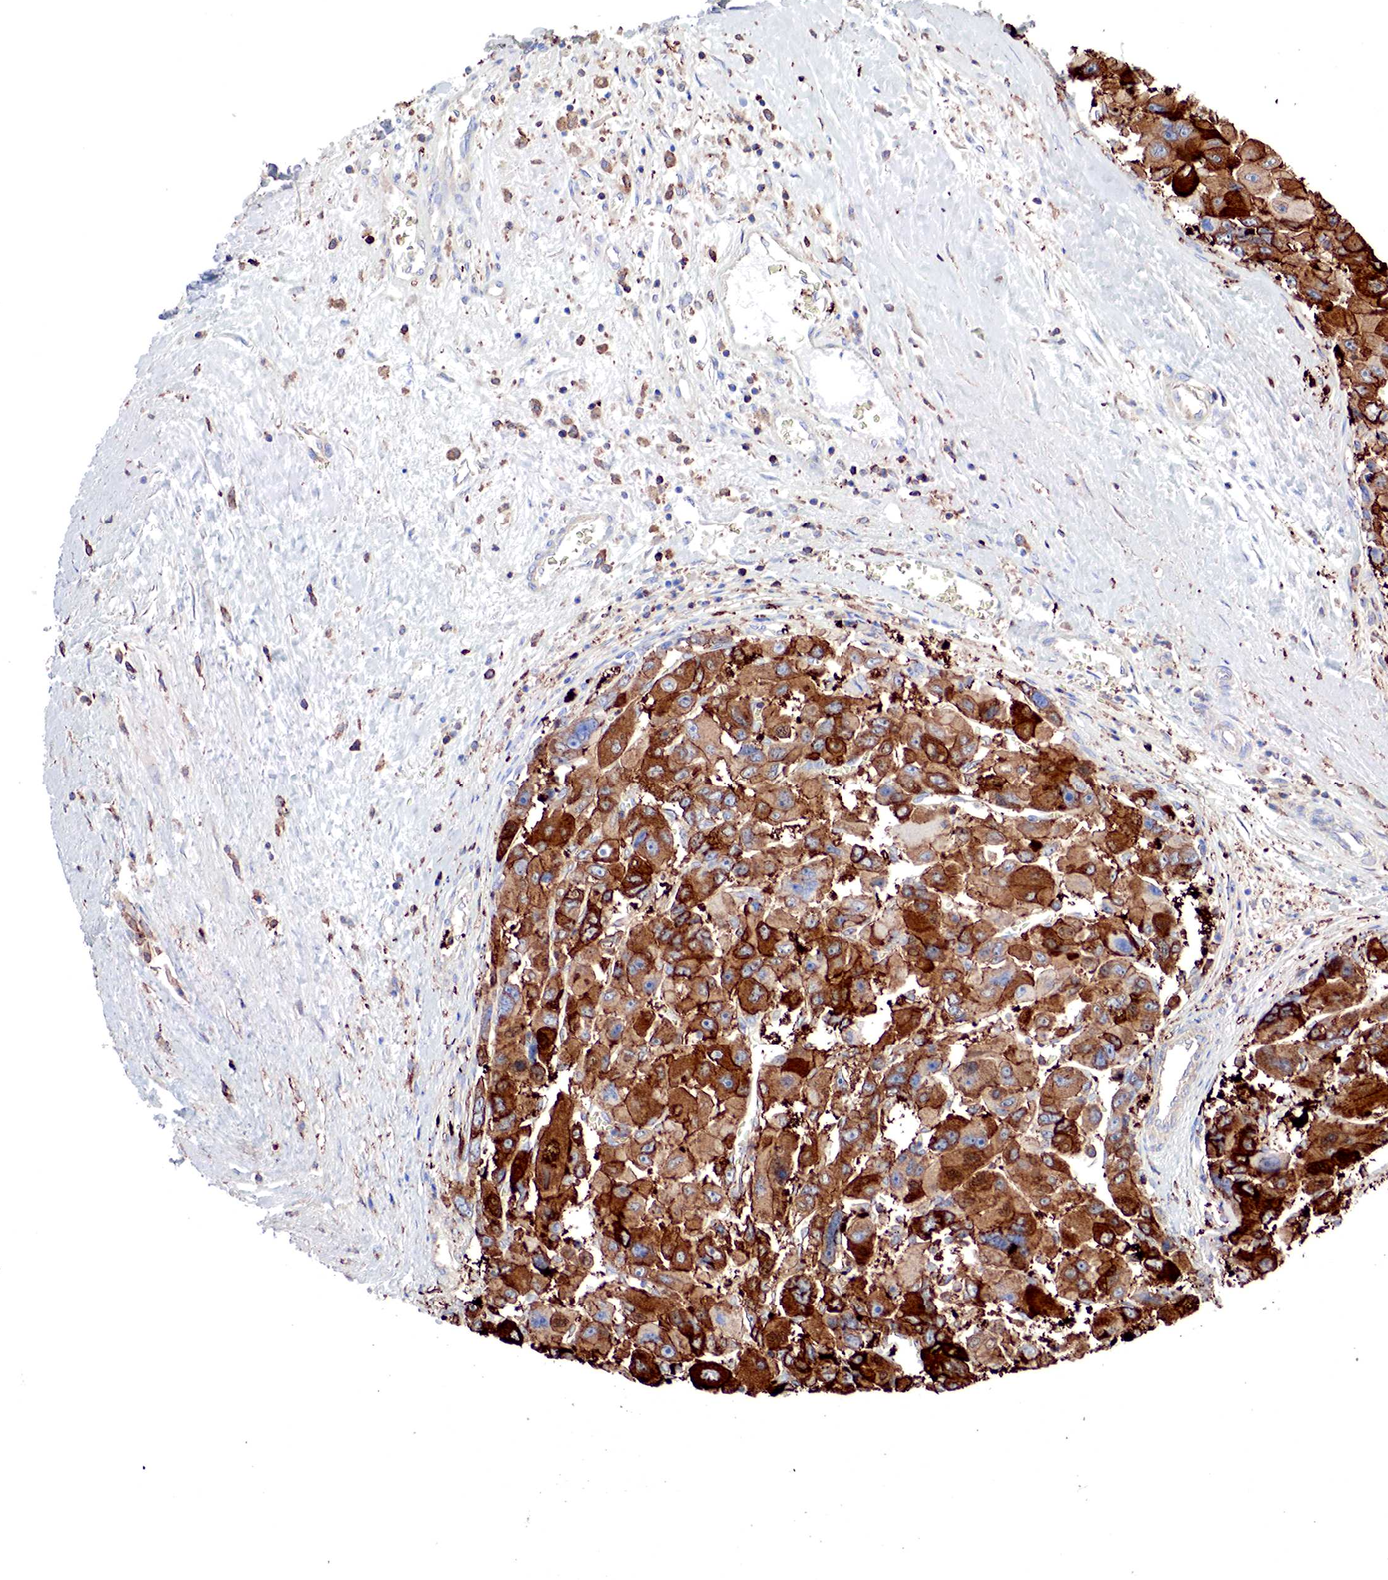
{"staining": {"intensity": "strong", "quantity": ">75%", "location": "nuclear"}, "tissue": "liver cancer", "cell_type": "Tumor cells", "image_type": "cancer", "snomed": [{"axis": "morphology", "description": "Carcinoma, Hepatocellular, NOS"}, {"axis": "topography", "description": "Liver"}], "caption": "Approximately >75% of tumor cells in human liver cancer demonstrate strong nuclear protein expression as visualized by brown immunohistochemical staining.", "gene": "G6PD", "patient": {"sex": "male", "age": 64}}